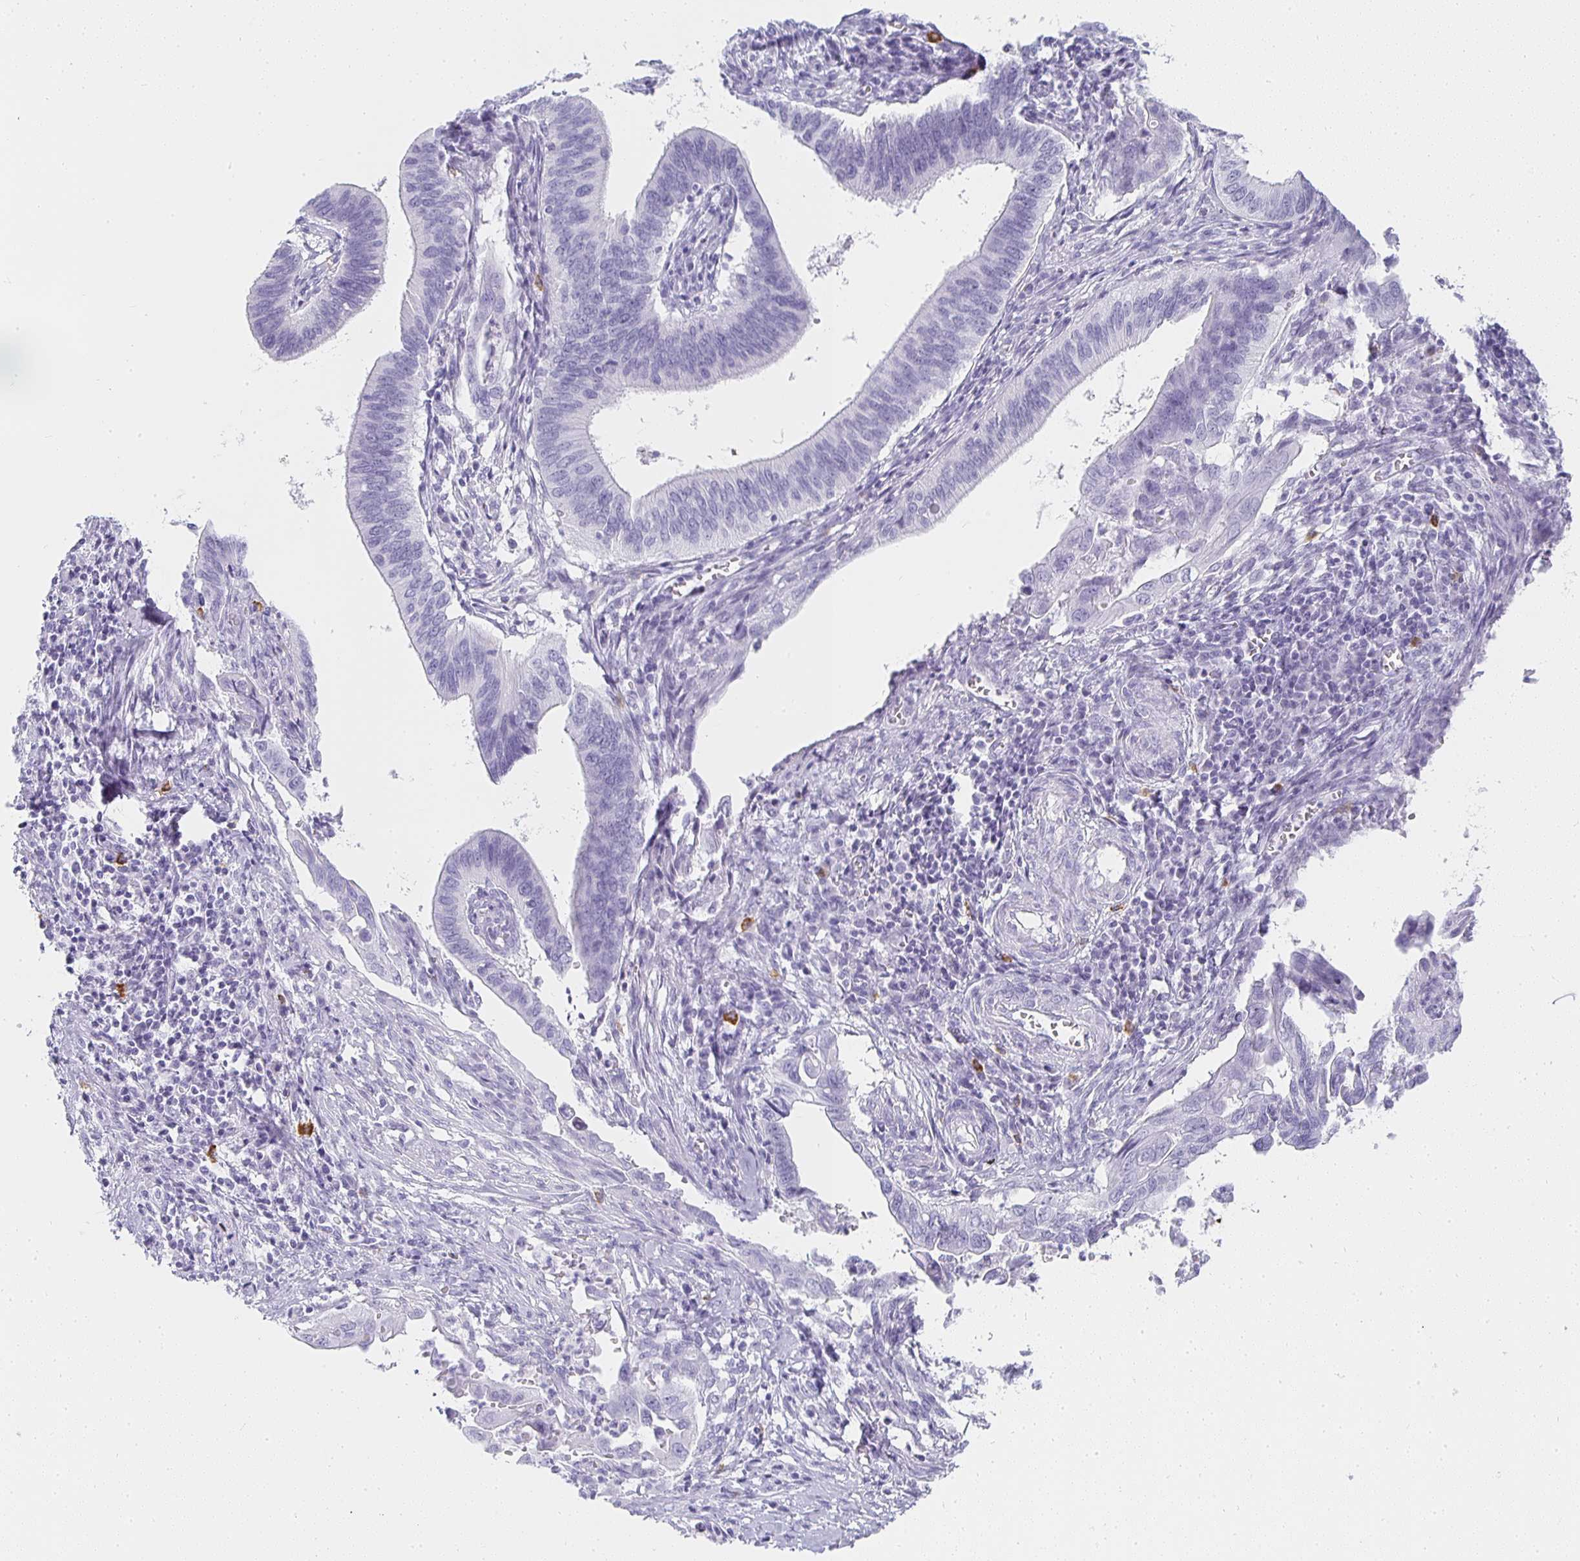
{"staining": {"intensity": "negative", "quantity": "none", "location": "none"}, "tissue": "cervical cancer", "cell_type": "Tumor cells", "image_type": "cancer", "snomed": [{"axis": "morphology", "description": "Adenocarcinoma, NOS"}, {"axis": "topography", "description": "Cervix"}], "caption": "Cervical adenocarcinoma was stained to show a protein in brown. There is no significant positivity in tumor cells.", "gene": "TPSD1", "patient": {"sex": "female", "age": 42}}